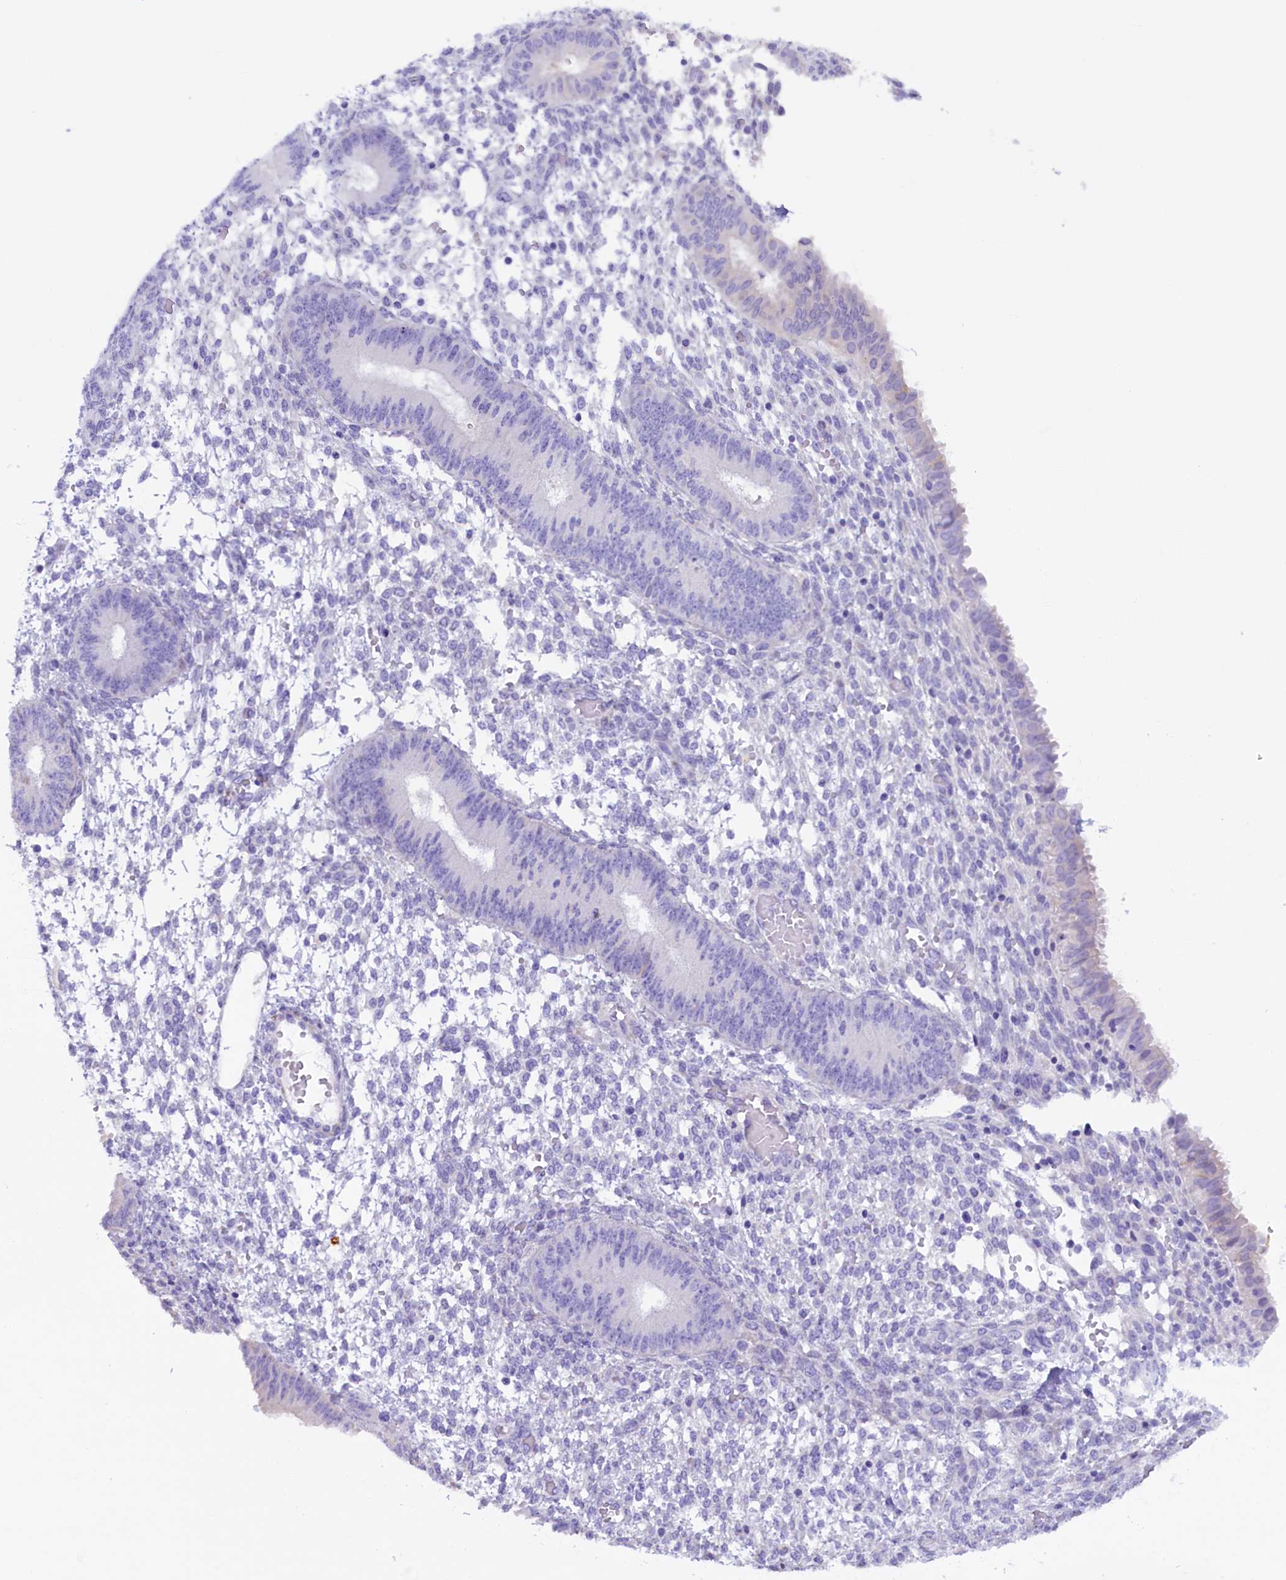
{"staining": {"intensity": "negative", "quantity": "none", "location": "none"}, "tissue": "endometrium", "cell_type": "Cells in endometrial stroma", "image_type": "normal", "snomed": [{"axis": "morphology", "description": "Normal tissue, NOS"}, {"axis": "topography", "description": "Endometrium"}], "caption": "DAB immunohistochemical staining of benign endometrium reveals no significant positivity in cells in endometrial stroma.", "gene": "RTTN", "patient": {"sex": "female", "age": 49}}